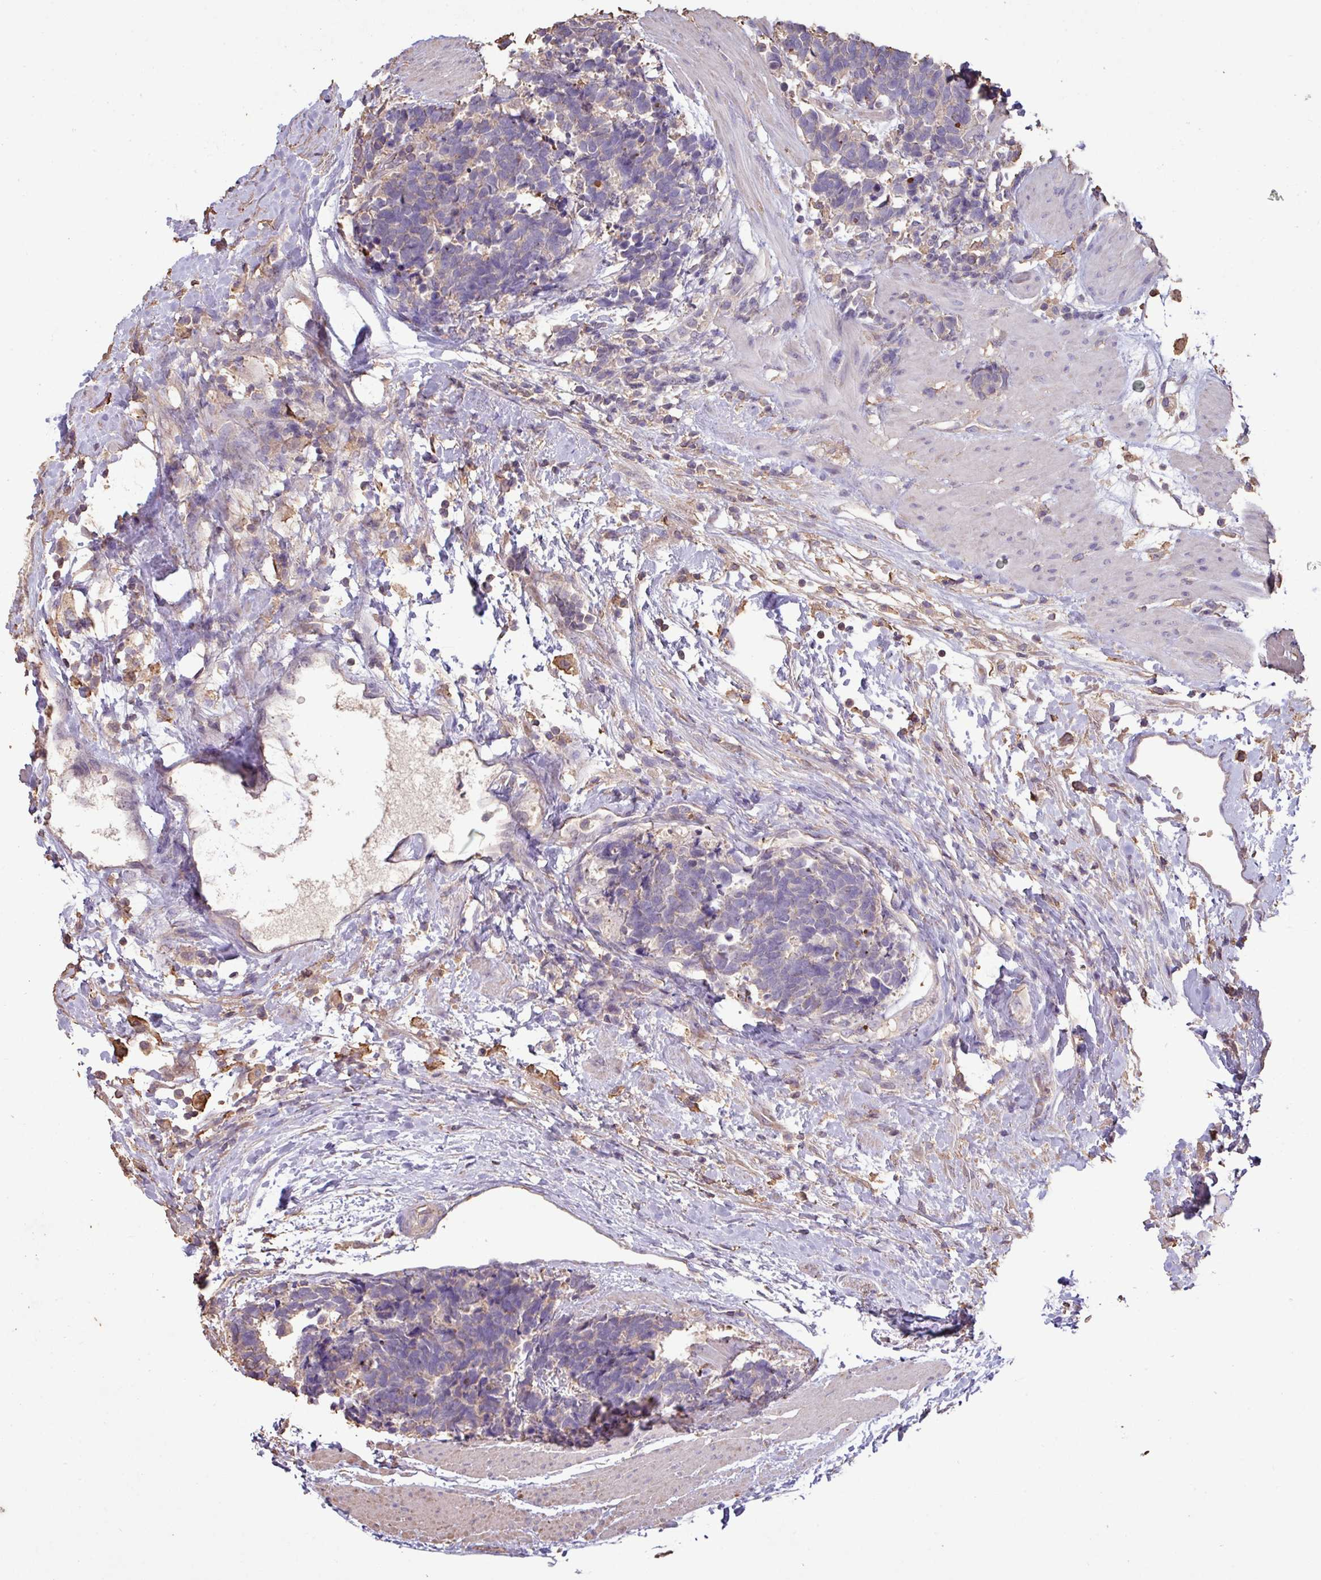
{"staining": {"intensity": "weak", "quantity": "<25%", "location": "cytoplasmic/membranous"}, "tissue": "carcinoid", "cell_type": "Tumor cells", "image_type": "cancer", "snomed": [{"axis": "morphology", "description": "Carcinoid, malignant, NOS"}, {"axis": "topography", "description": "Colon"}], "caption": "Immunohistochemistry photomicrograph of human carcinoid stained for a protein (brown), which demonstrates no positivity in tumor cells.", "gene": "CAMK2B", "patient": {"sex": "female", "age": 52}}